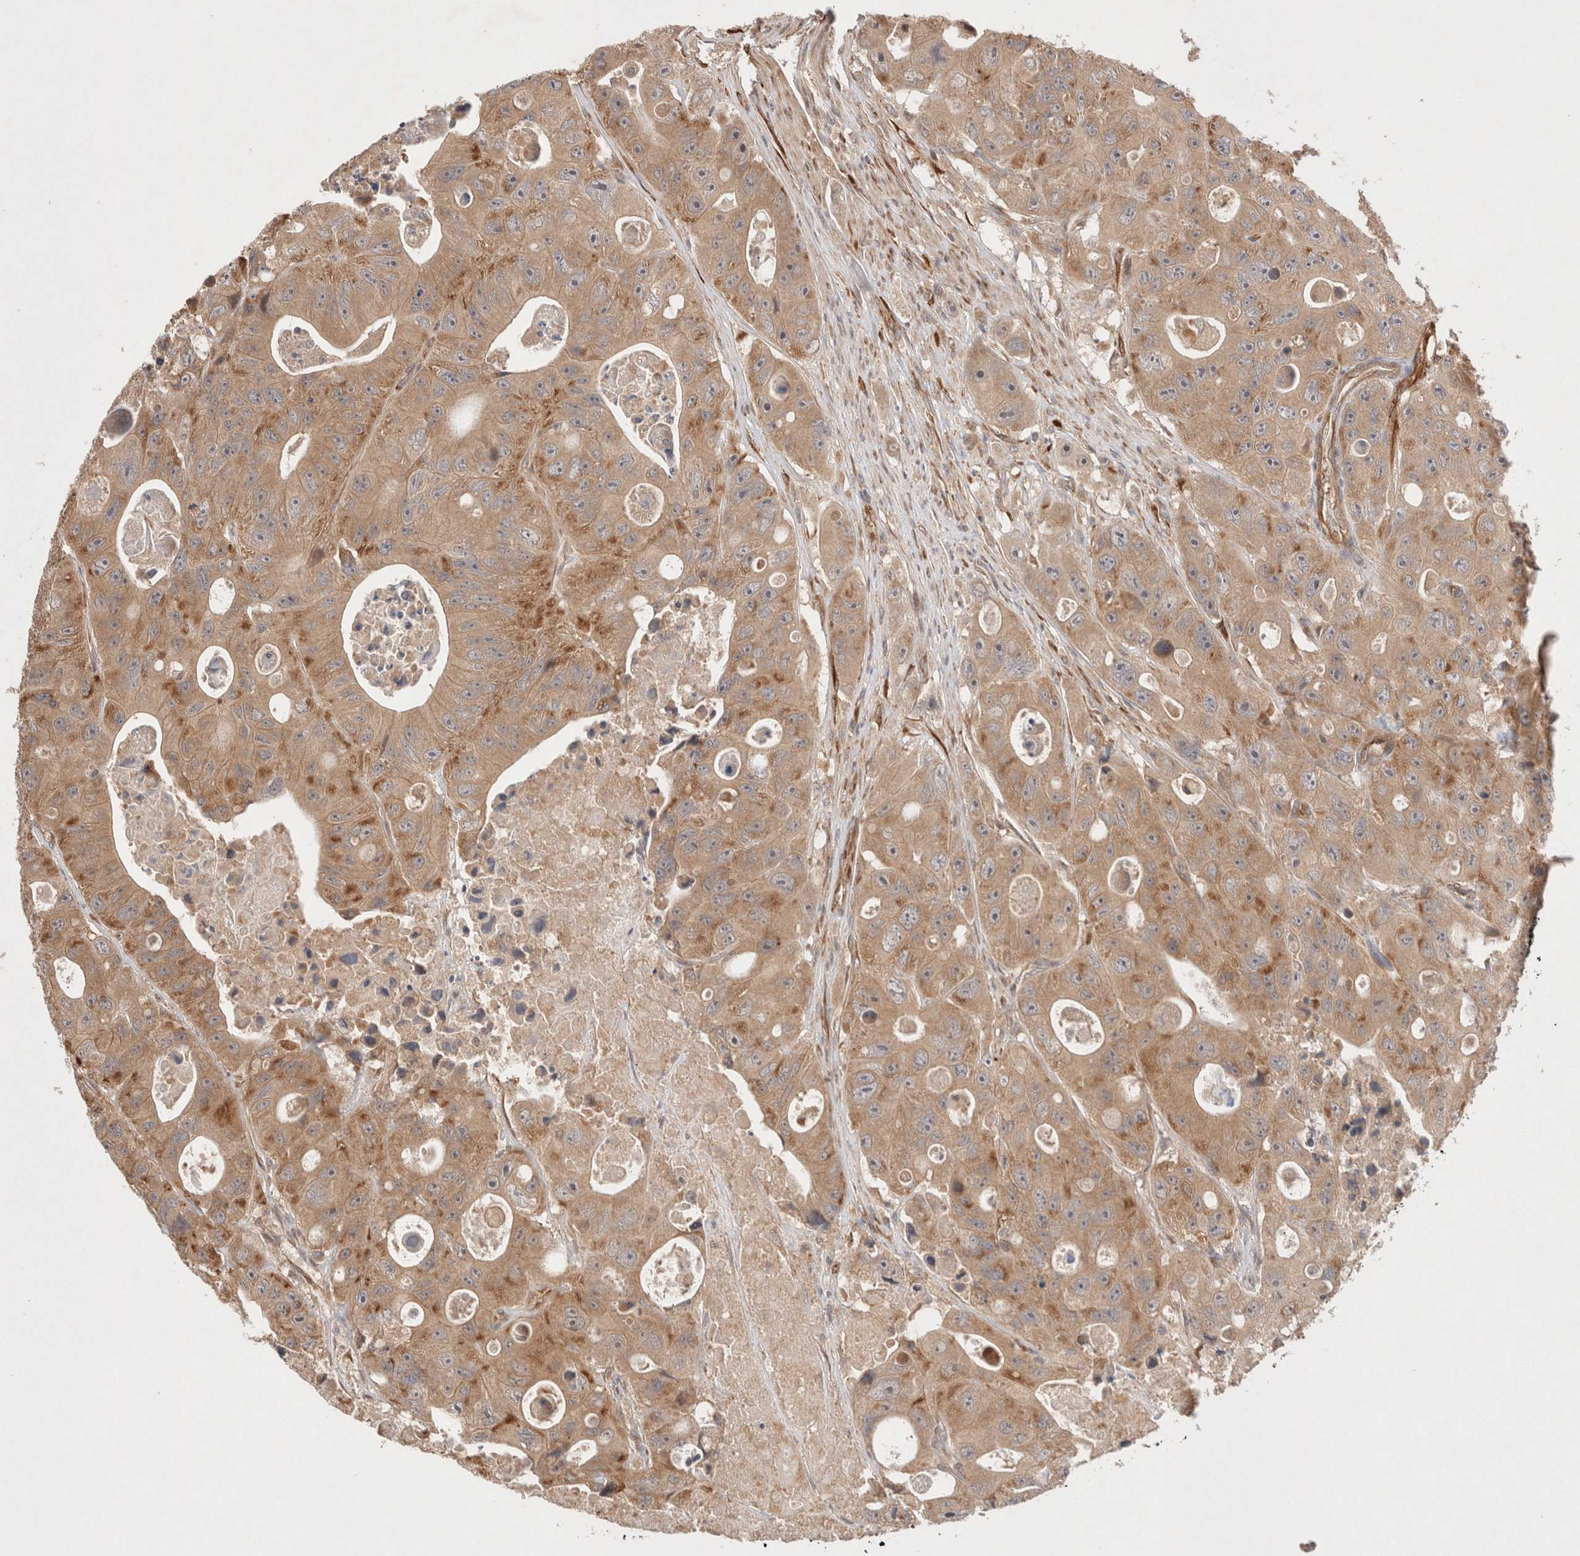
{"staining": {"intensity": "moderate", "quantity": ">75%", "location": "cytoplasmic/membranous"}, "tissue": "colorectal cancer", "cell_type": "Tumor cells", "image_type": "cancer", "snomed": [{"axis": "morphology", "description": "Adenocarcinoma, NOS"}, {"axis": "topography", "description": "Colon"}], "caption": "IHC micrograph of neoplastic tissue: adenocarcinoma (colorectal) stained using immunohistochemistry demonstrates medium levels of moderate protein expression localized specifically in the cytoplasmic/membranous of tumor cells, appearing as a cytoplasmic/membranous brown color.", "gene": "KLHL20", "patient": {"sex": "female", "age": 46}}